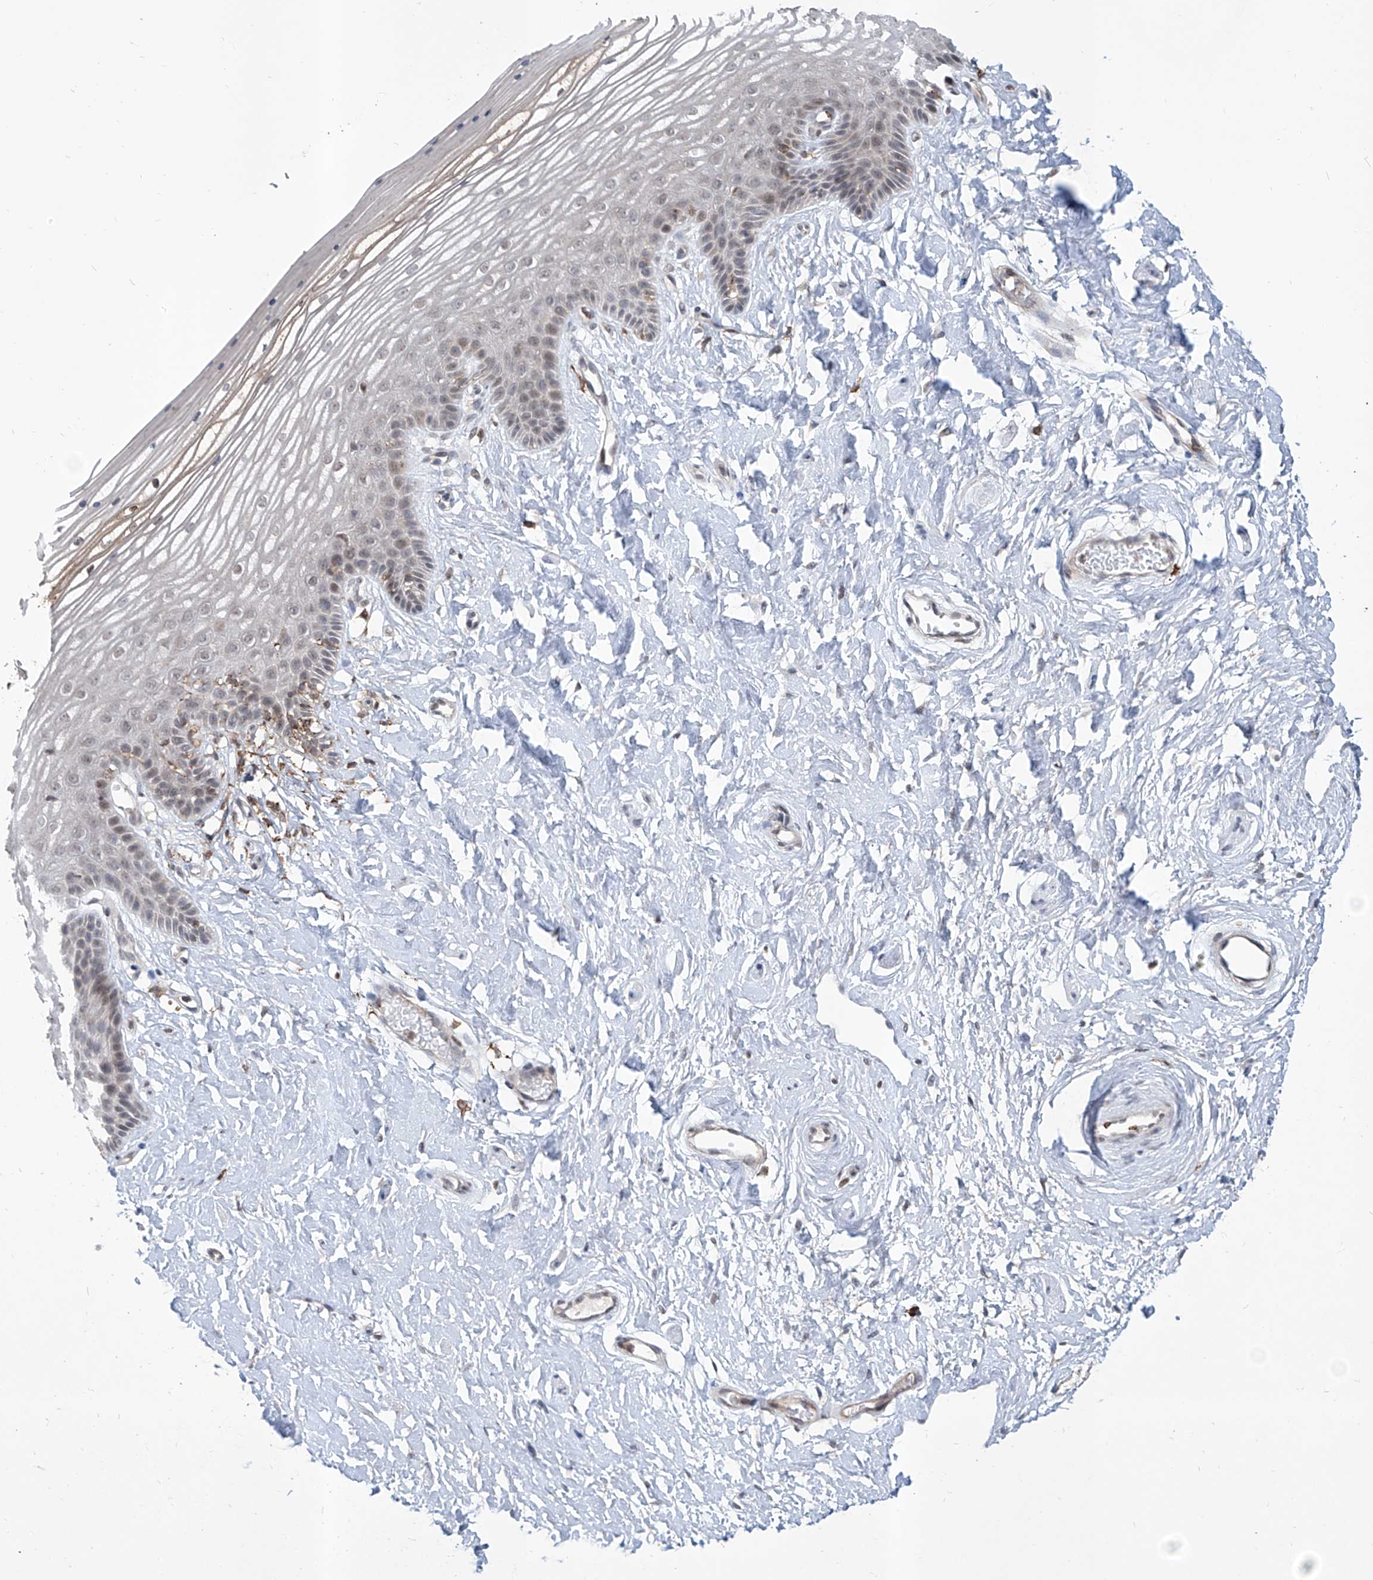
{"staining": {"intensity": "strong", "quantity": "<25%", "location": "nuclear"}, "tissue": "vagina", "cell_type": "Squamous epithelial cells", "image_type": "normal", "snomed": [{"axis": "morphology", "description": "Normal tissue, NOS"}, {"axis": "topography", "description": "Vagina"}, {"axis": "topography", "description": "Cervix"}], "caption": "About <25% of squamous epithelial cells in normal human vagina show strong nuclear protein staining as visualized by brown immunohistochemical staining.", "gene": "ZBTB48", "patient": {"sex": "female", "age": 40}}